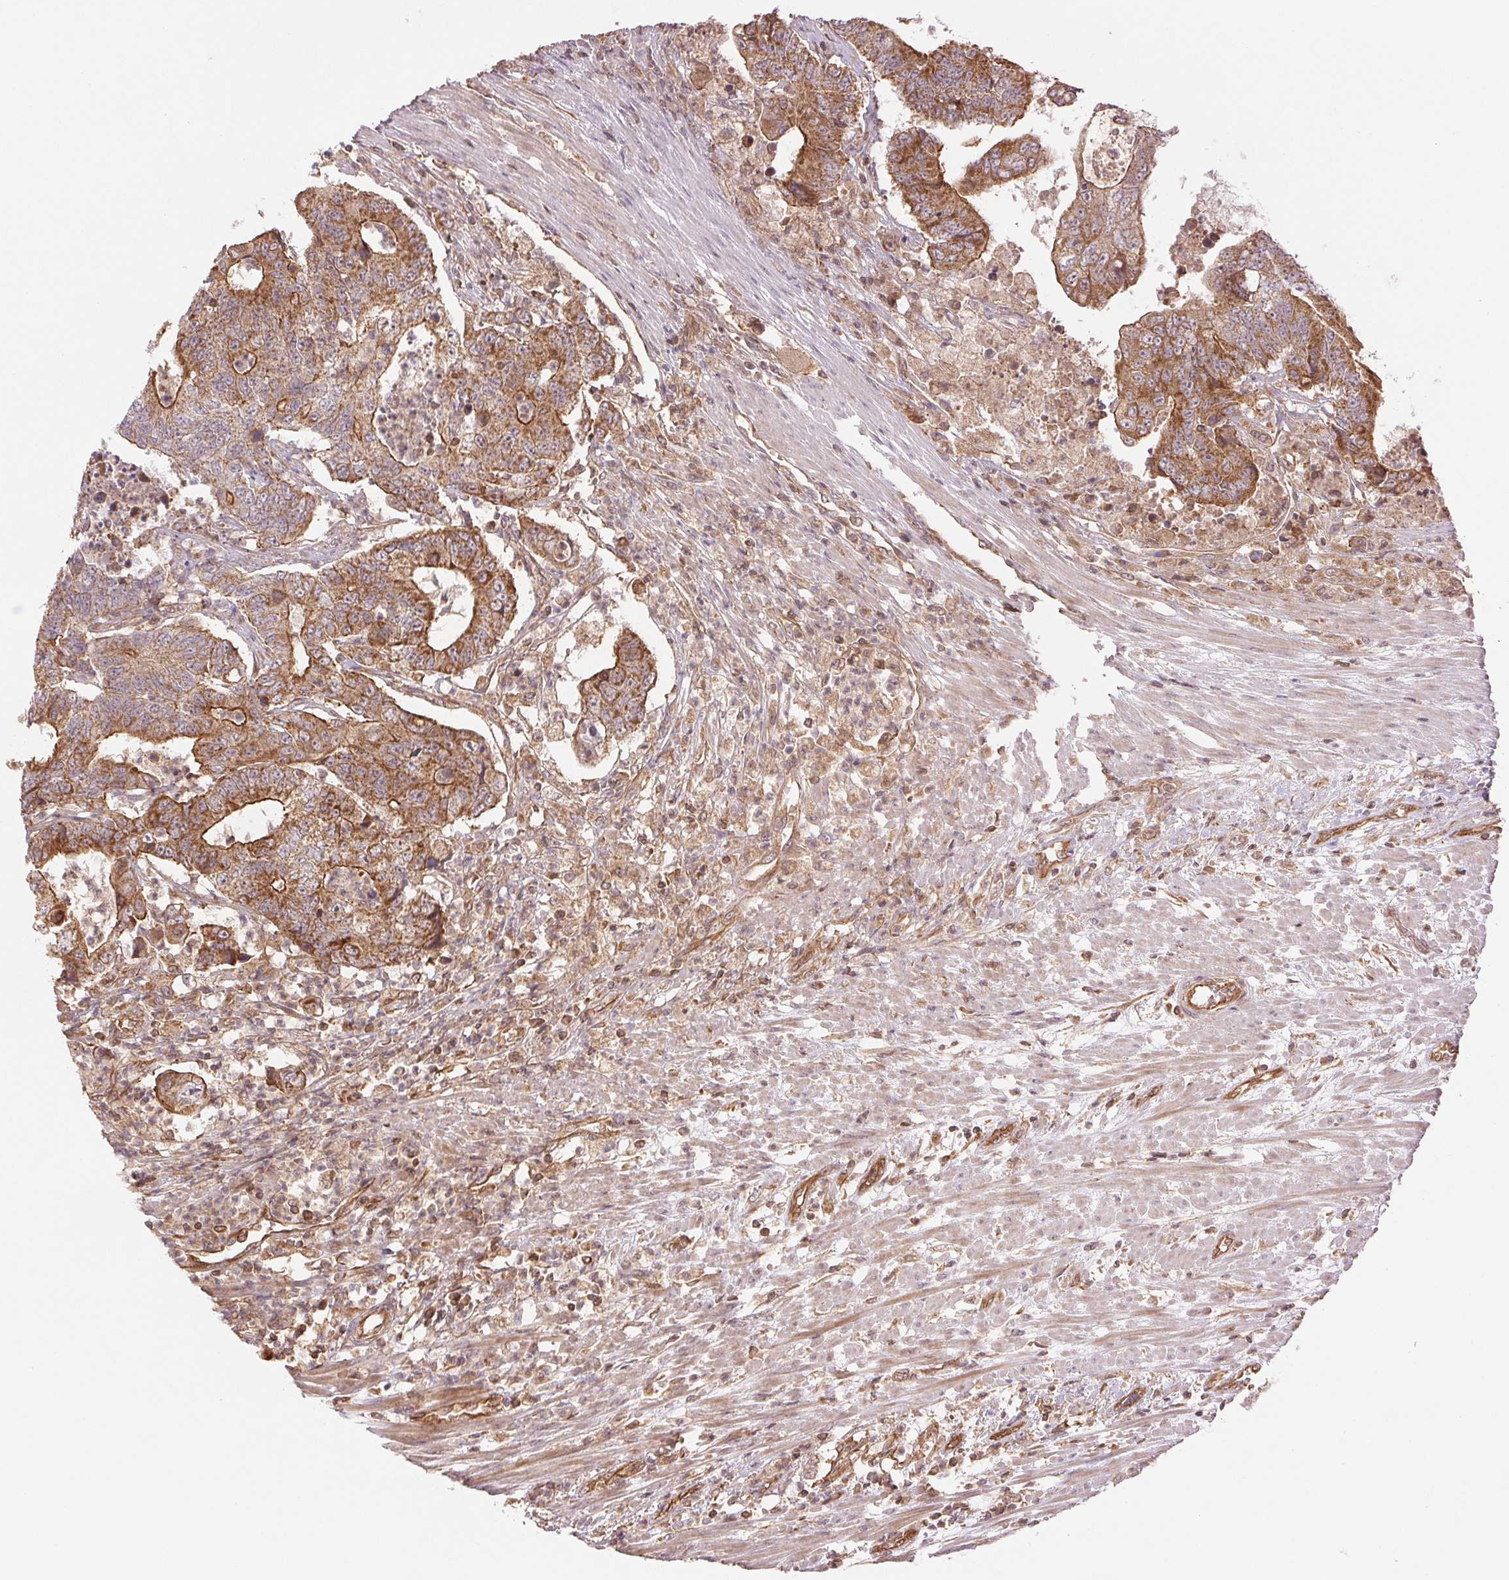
{"staining": {"intensity": "moderate", "quantity": ">75%", "location": "cytoplasmic/membranous"}, "tissue": "colorectal cancer", "cell_type": "Tumor cells", "image_type": "cancer", "snomed": [{"axis": "morphology", "description": "Adenocarcinoma, NOS"}, {"axis": "topography", "description": "Colon"}], "caption": "Brown immunohistochemical staining in adenocarcinoma (colorectal) exhibits moderate cytoplasmic/membranous positivity in approximately >75% of tumor cells. The protein of interest is stained brown, and the nuclei are stained in blue (DAB IHC with brightfield microscopy, high magnification).", "gene": "STARD7", "patient": {"sex": "female", "age": 48}}